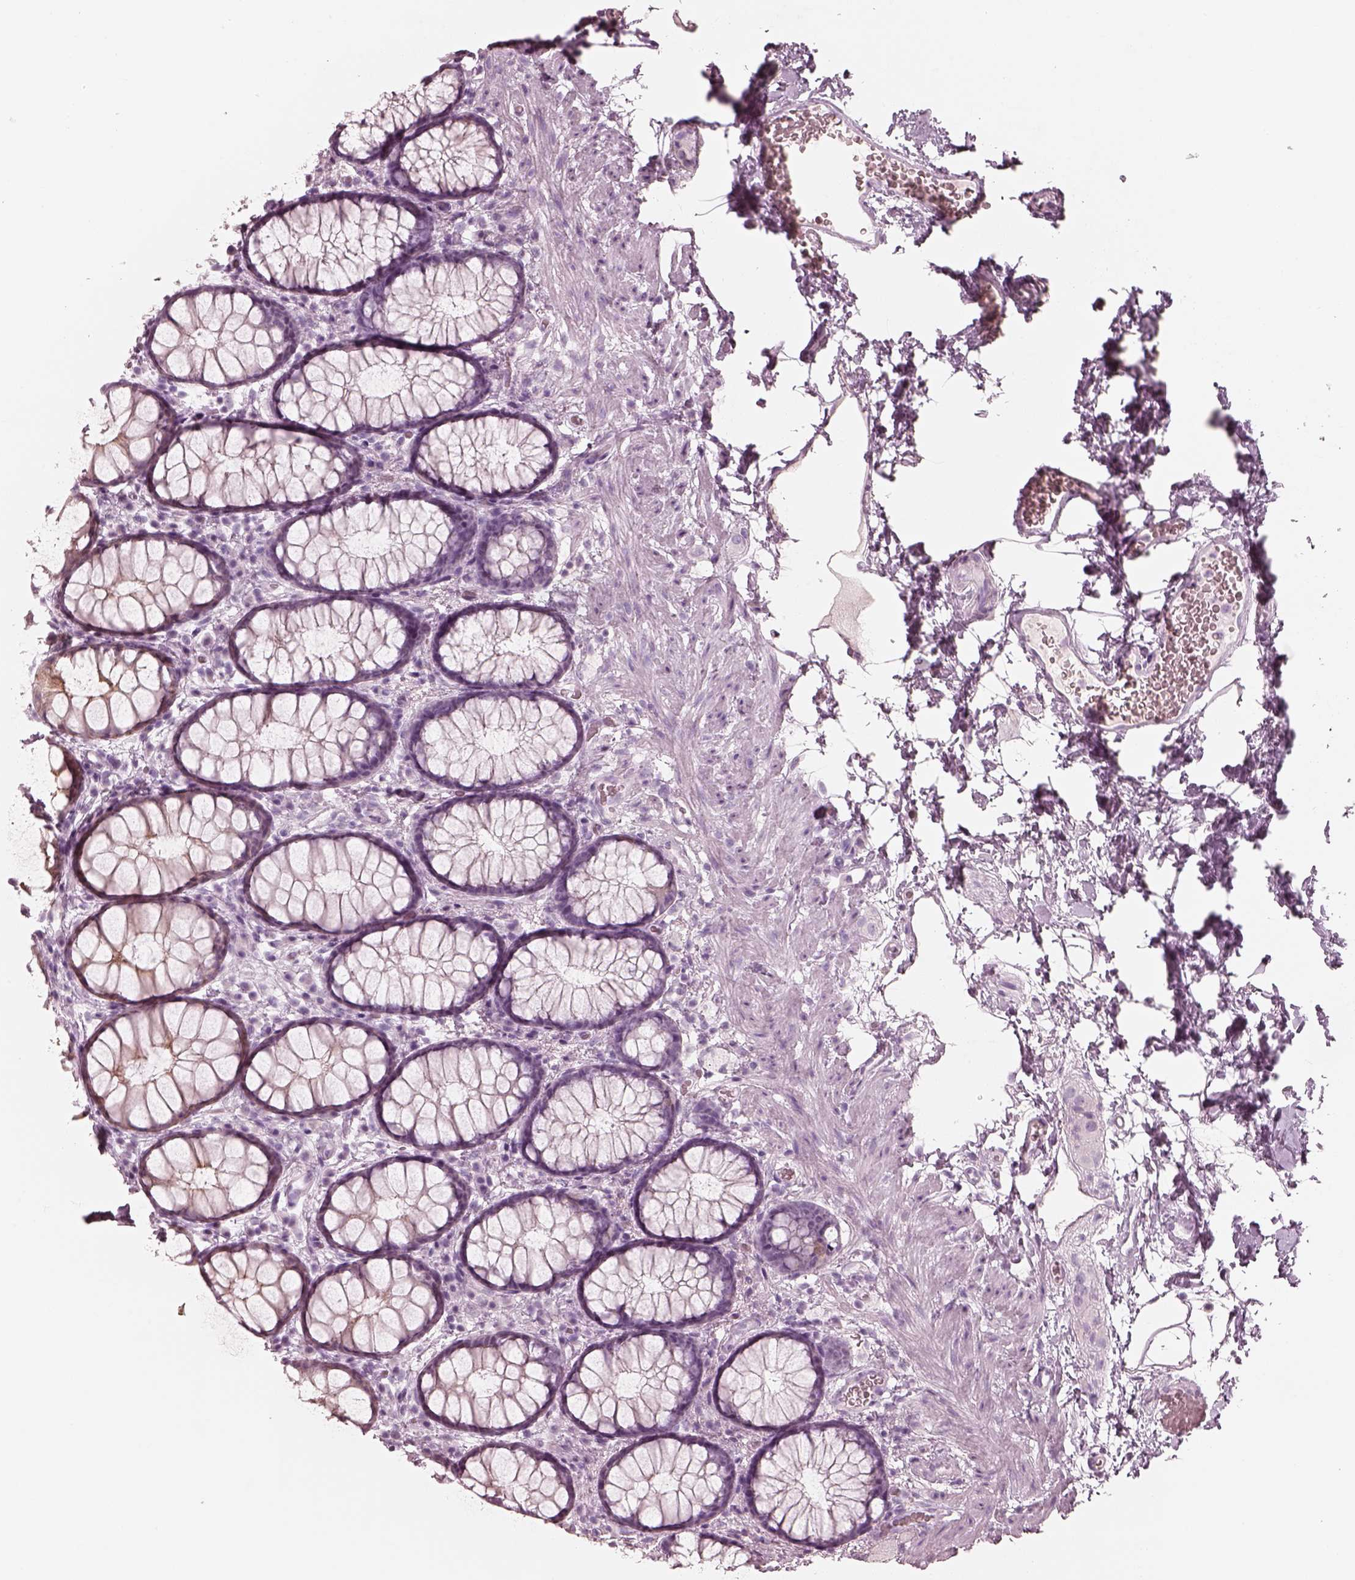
{"staining": {"intensity": "moderate", "quantity": "25%-75%", "location": "cytoplasmic/membranous"}, "tissue": "rectum", "cell_type": "Glandular cells", "image_type": "normal", "snomed": [{"axis": "morphology", "description": "Normal tissue, NOS"}, {"axis": "topography", "description": "Rectum"}], "caption": "A micrograph showing moderate cytoplasmic/membranous expression in about 25%-75% of glandular cells in unremarkable rectum, as visualized by brown immunohistochemical staining.", "gene": "PON3", "patient": {"sex": "female", "age": 62}}